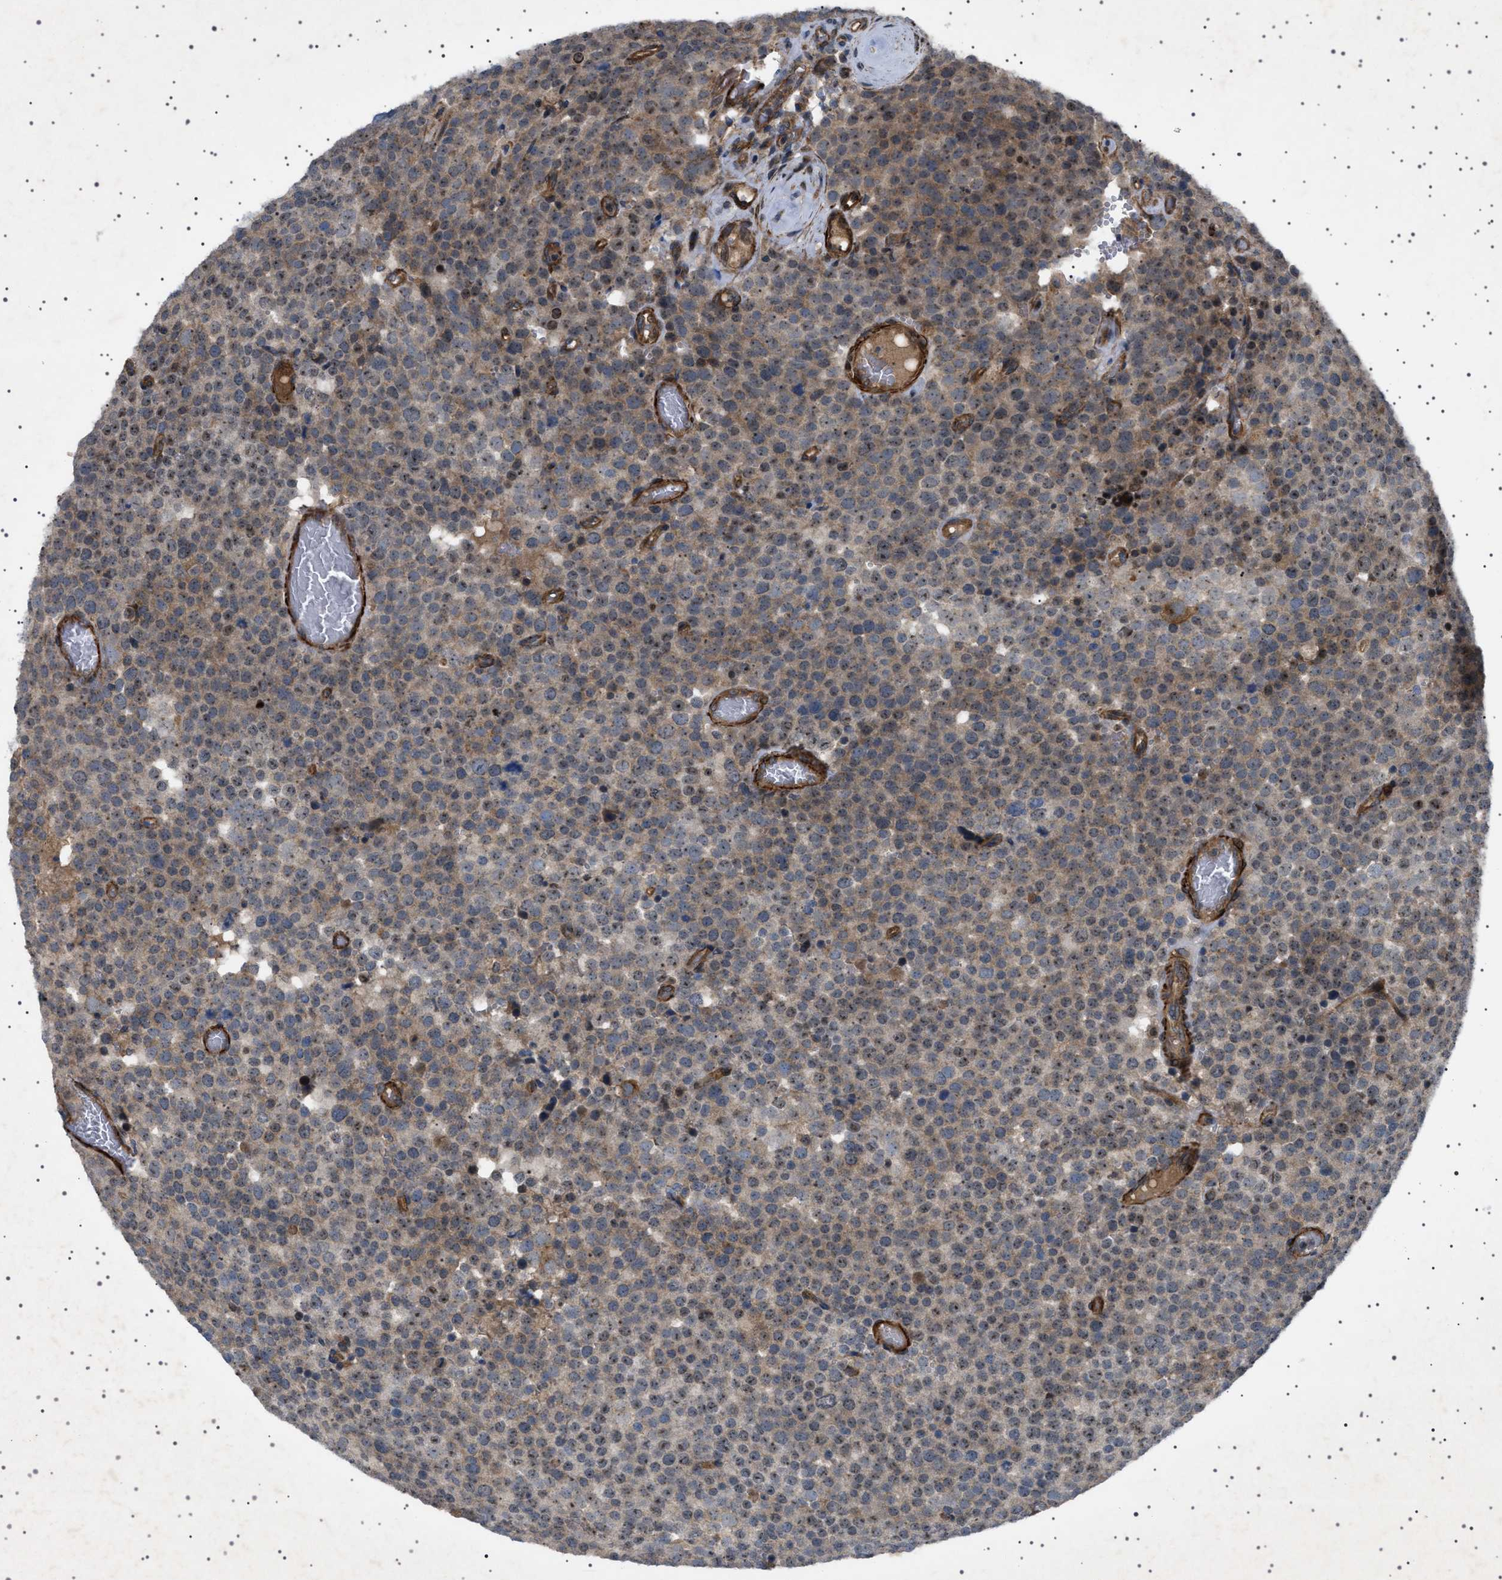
{"staining": {"intensity": "moderate", "quantity": "<25%", "location": "cytoplasmic/membranous"}, "tissue": "testis cancer", "cell_type": "Tumor cells", "image_type": "cancer", "snomed": [{"axis": "morphology", "description": "Normal tissue, NOS"}, {"axis": "morphology", "description": "Seminoma, NOS"}, {"axis": "topography", "description": "Testis"}], "caption": "Protein positivity by immunohistochemistry reveals moderate cytoplasmic/membranous expression in approximately <25% of tumor cells in seminoma (testis).", "gene": "CCDC186", "patient": {"sex": "male", "age": 71}}